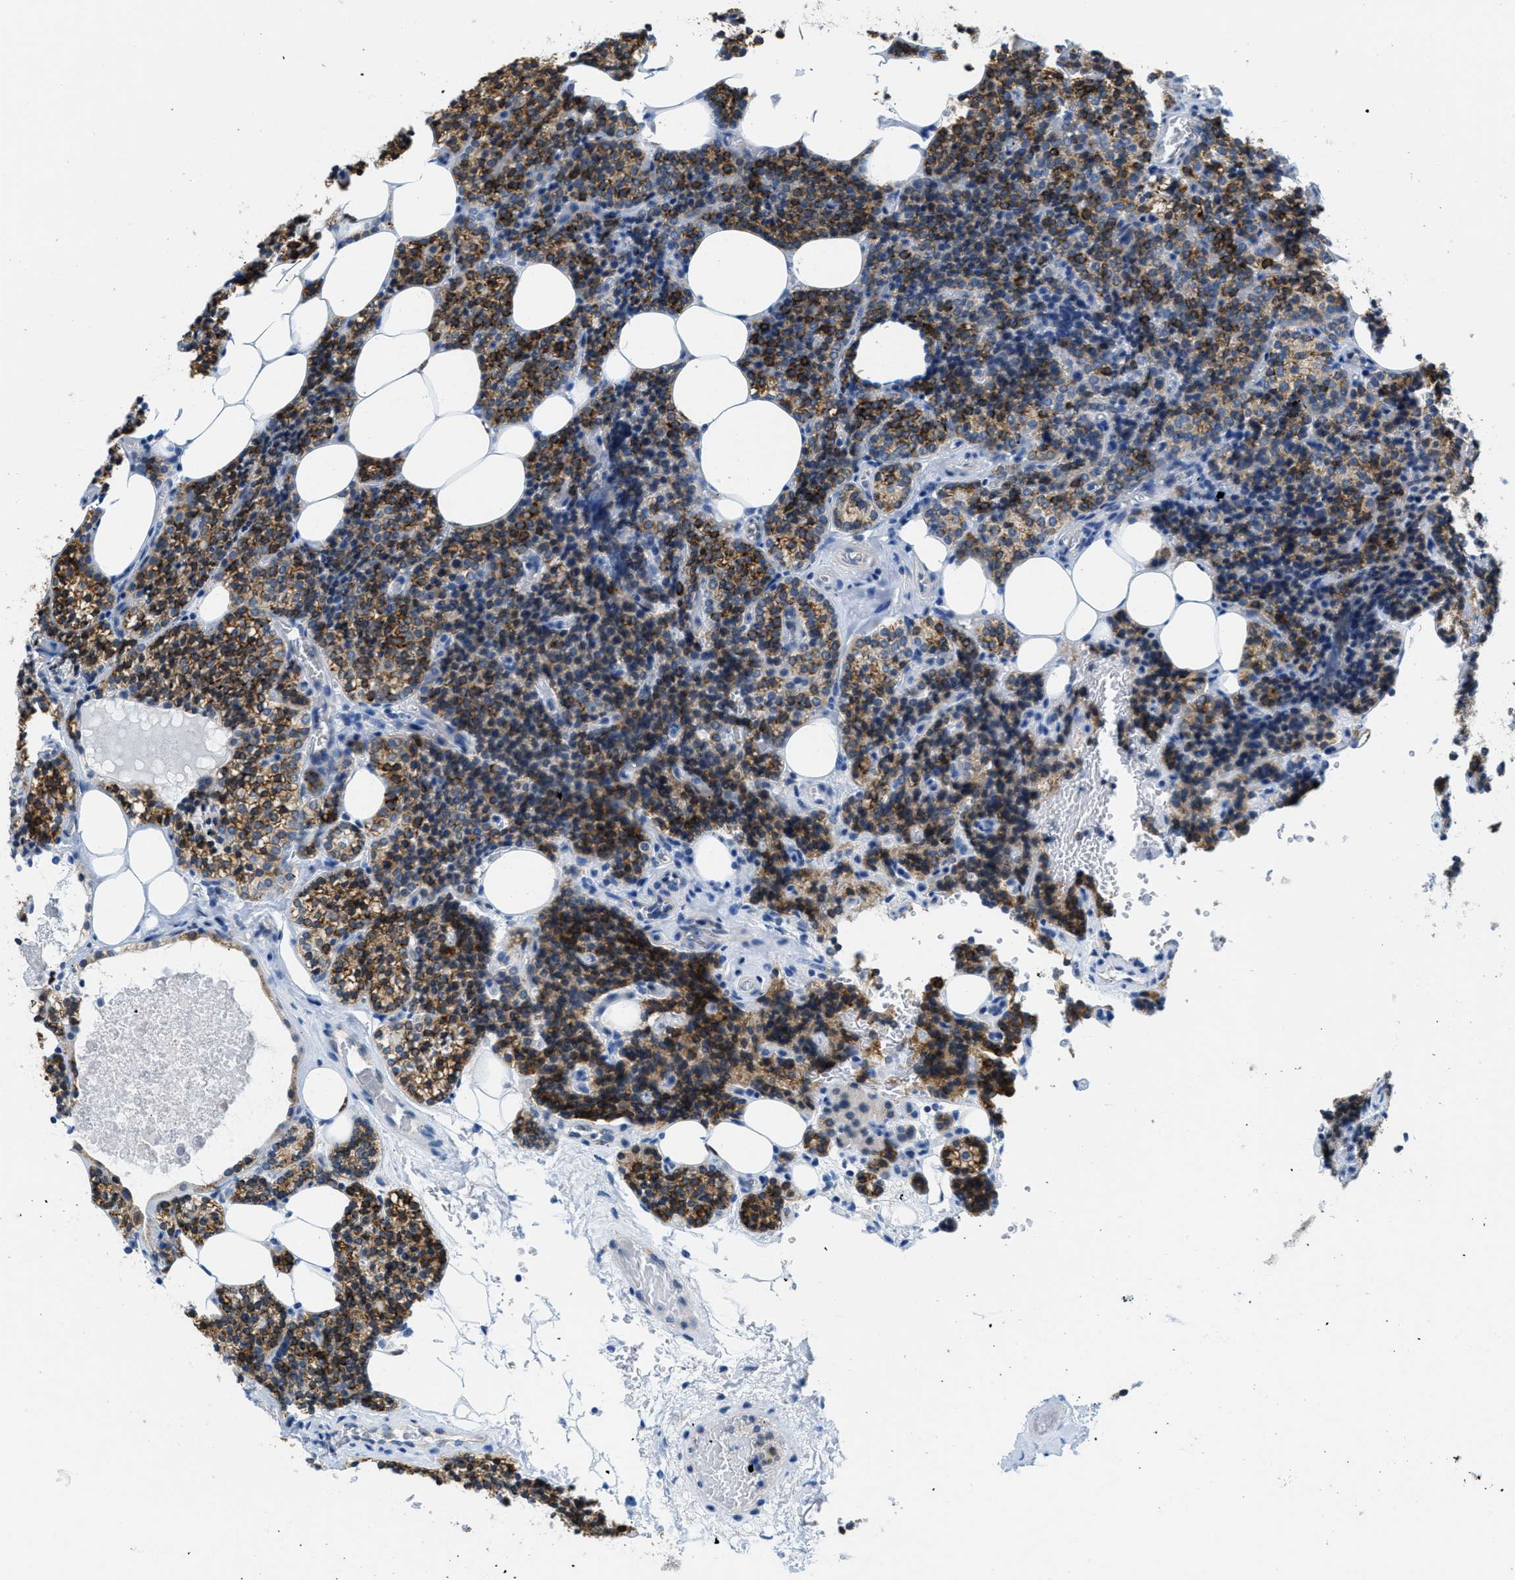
{"staining": {"intensity": "strong", "quantity": ">75%", "location": "cytoplasmic/membranous"}, "tissue": "parathyroid gland", "cell_type": "Glandular cells", "image_type": "normal", "snomed": [{"axis": "morphology", "description": "Normal tissue, NOS"}, {"axis": "morphology", "description": "Adenoma, NOS"}, {"axis": "topography", "description": "Parathyroid gland"}], "caption": "Immunohistochemistry (IHC) image of benign parathyroid gland: parathyroid gland stained using IHC displays high levels of strong protein expression localized specifically in the cytoplasmic/membranous of glandular cells, appearing as a cytoplasmic/membranous brown color.", "gene": "PTDSS1", "patient": {"sex": "female", "age": 54}}